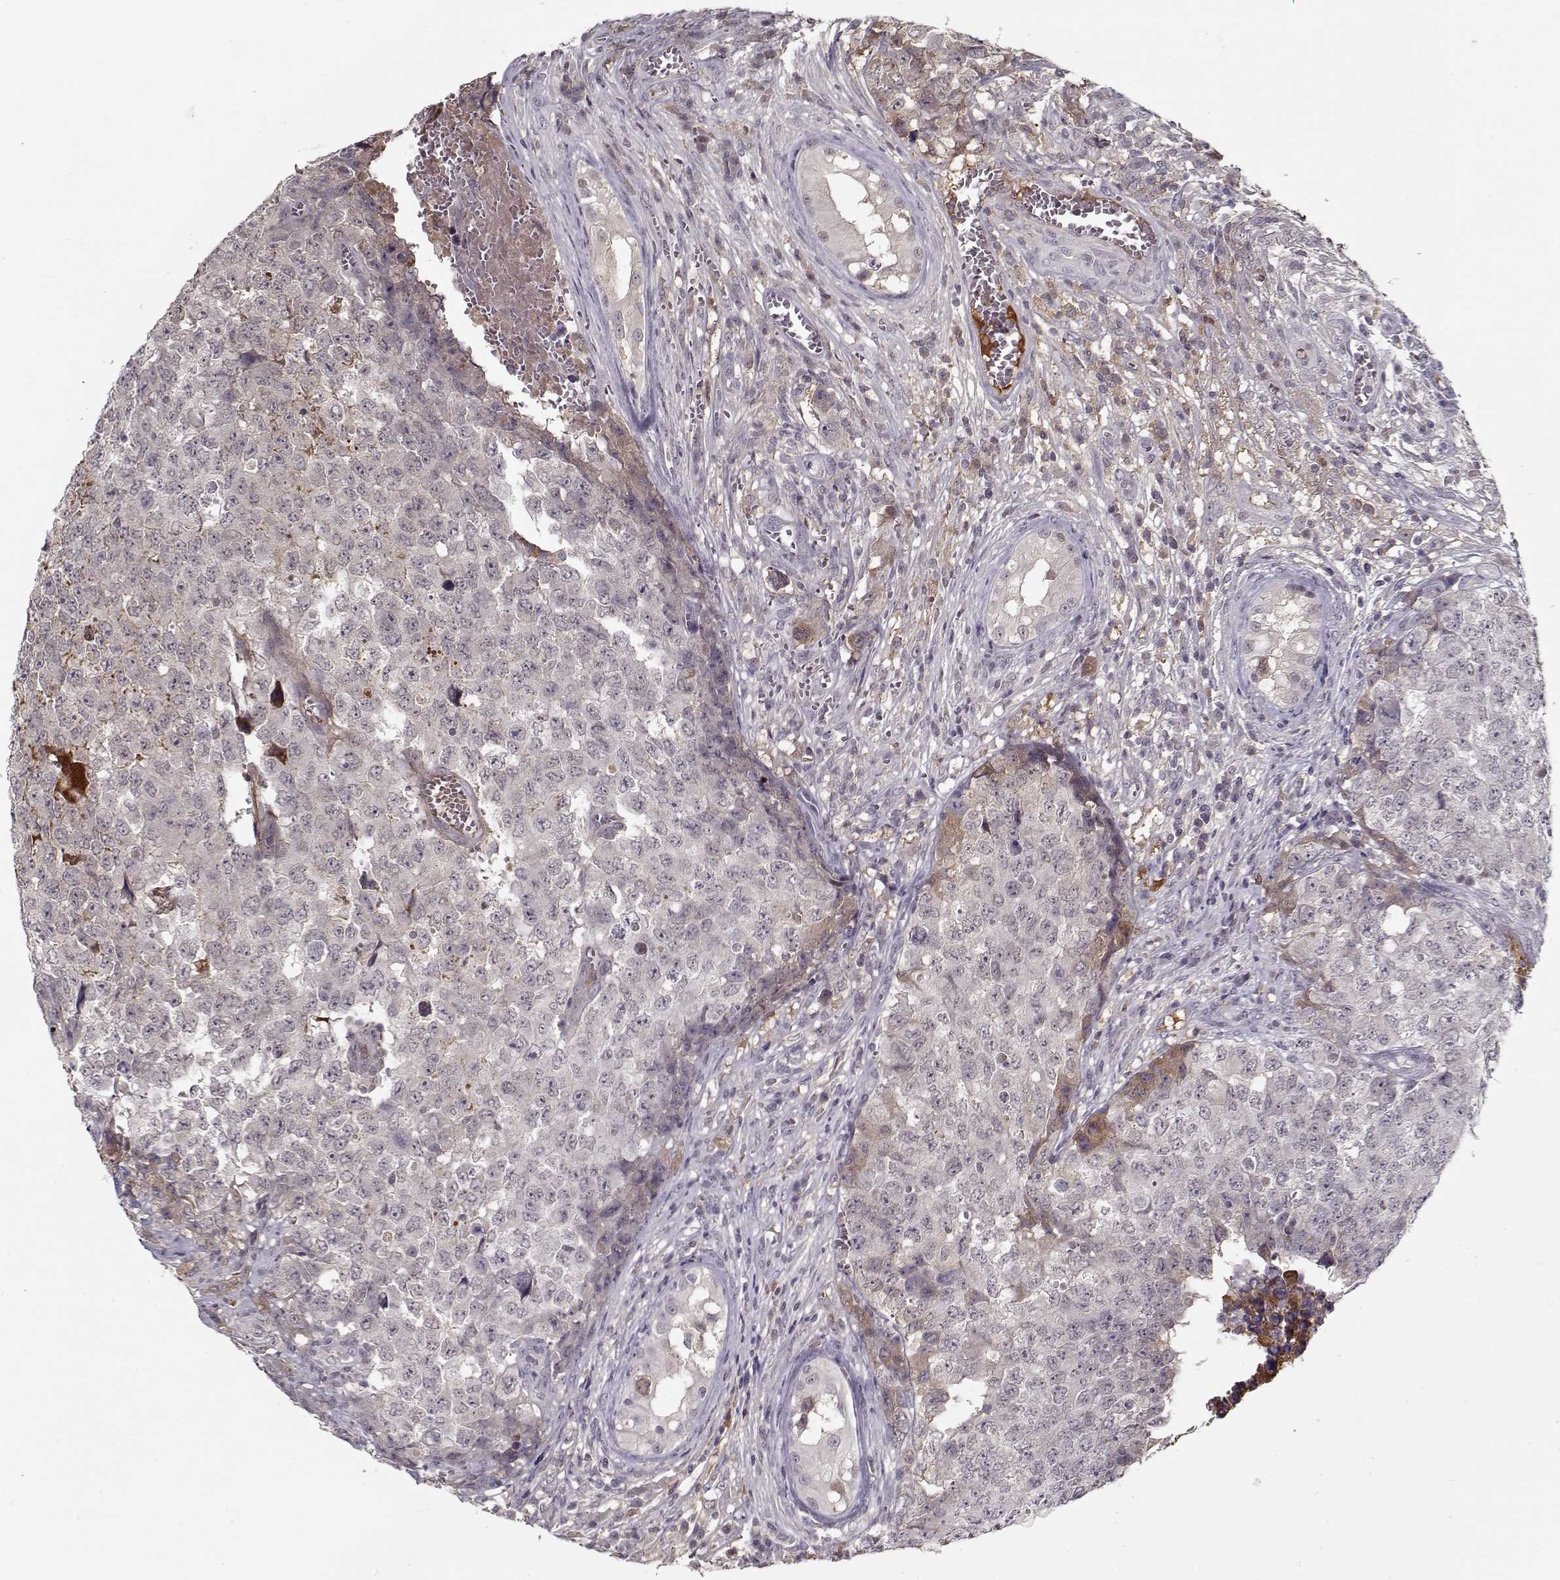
{"staining": {"intensity": "negative", "quantity": "none", "location": "none"}, "tissue": "testis cancer", "cell_type": "Tumor cells", "image_type": "cancer", "snomed": [{"axis": "morphology", "description": "Carcinoma, Embryonal, NOS"}, {"axis": "topography", "description": "Testis"}], "caption": "IHC histopathology image of neoplastic tissue: human embryonal carcinoma (testis) stained with DAB (3,3'-diaminobenzidine) exhibits no significant protein expression in tumor cells.", "gene": "AFM", "patient": {"sex": "male", "age": 23}}